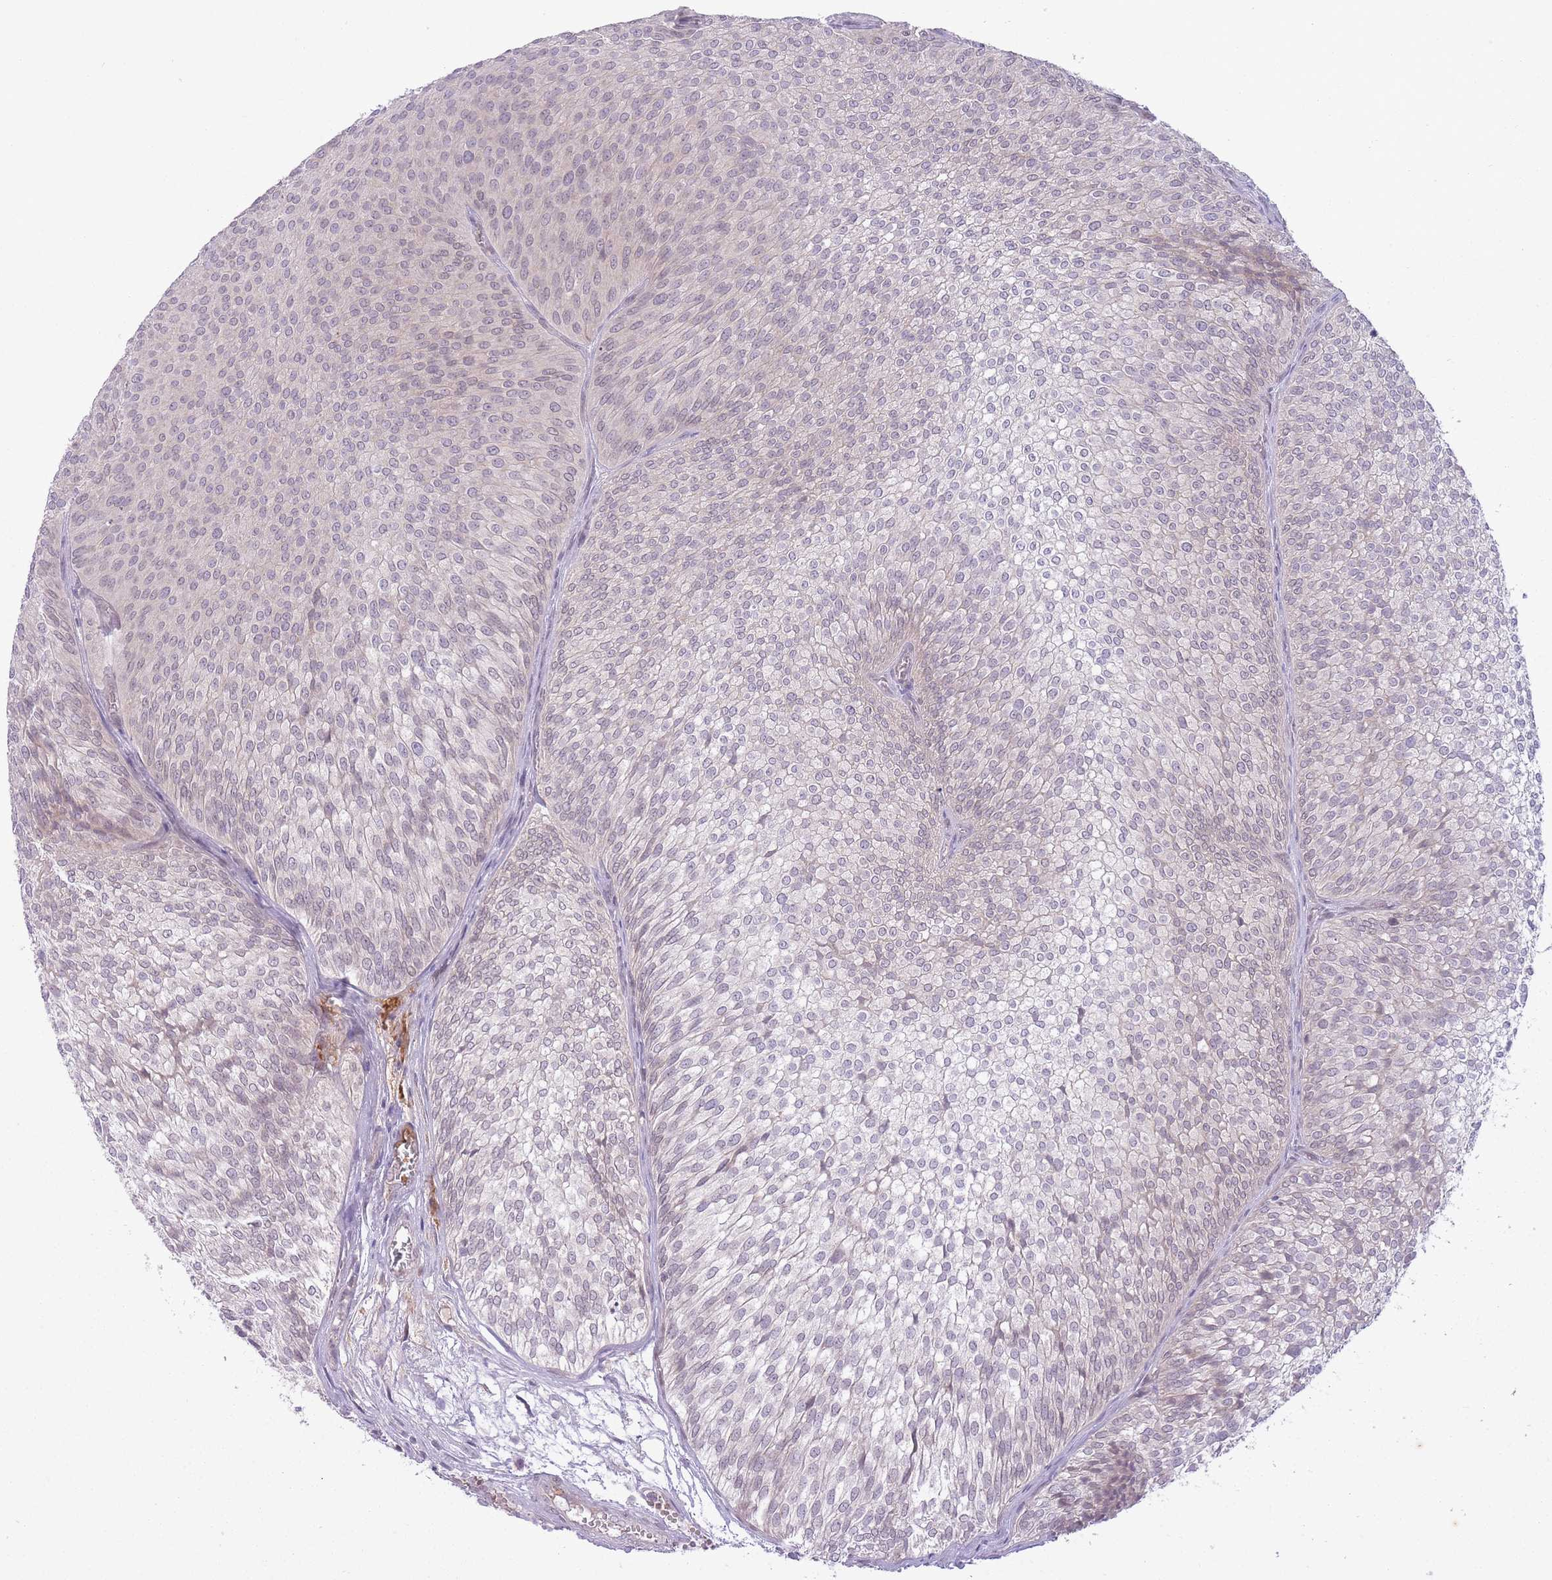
{"staining": {"intensity": "weak", "quantity": "<25%", "location": "cytoplasmic/membranous,nuclear"}, "tissue": "urothelial cancer", "cell_type": "Tumor cells", "image_type": "cancer", "snomed": [{"axis": "morphology", "description": "Urothelial carcinoma, Low grade"}, {"axis": "topography", "description": "Urinary bladder"}], "caption": "The histopathology image reveals no staining of tumor cells in urothelial carcinoma (low-grade).", "gene": "ARPIN", "patient": {"sex": "male", "age": 91}}